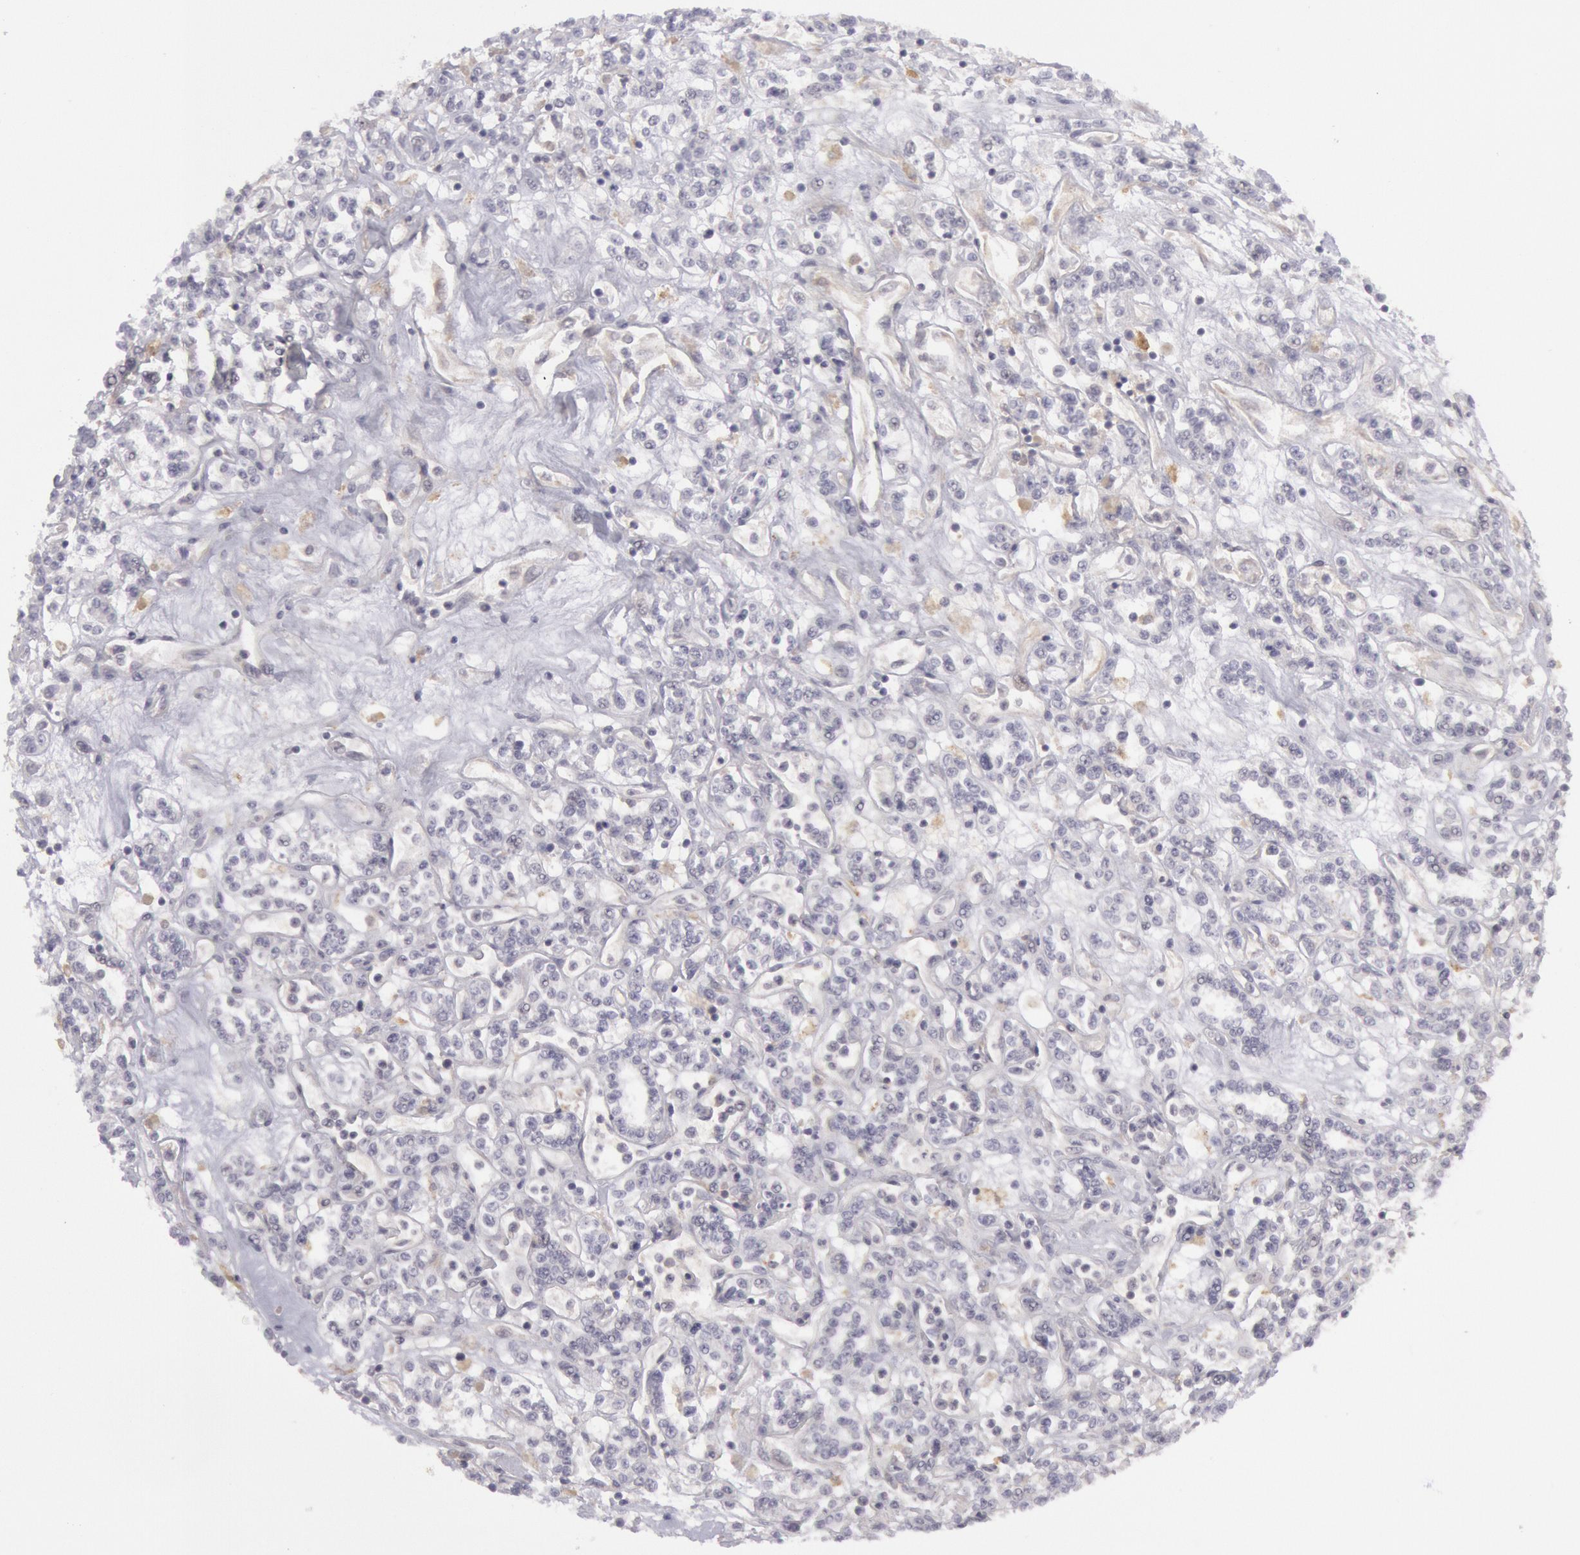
{"staining": {"intensity": "negative", "quantity": "none", "location": "none"}, "tissue": "renal cancer", "cell_type": "Tumor cells", "image_type": "cancer", "snomed": [{"axis": "morphology", "description": "Adenocarcinoma, NOS"}, {"axis": "topography", "description": "Kidney"}], "caption": "Tumor cells are negative for brown protein staining in renal cancer (adenocarcinoma). (Immunohistochemistry (ihc), brightfield microscopy, high magnification).", "gene": "IKBKB", "patient": {"sex": "female", "age": 76}}